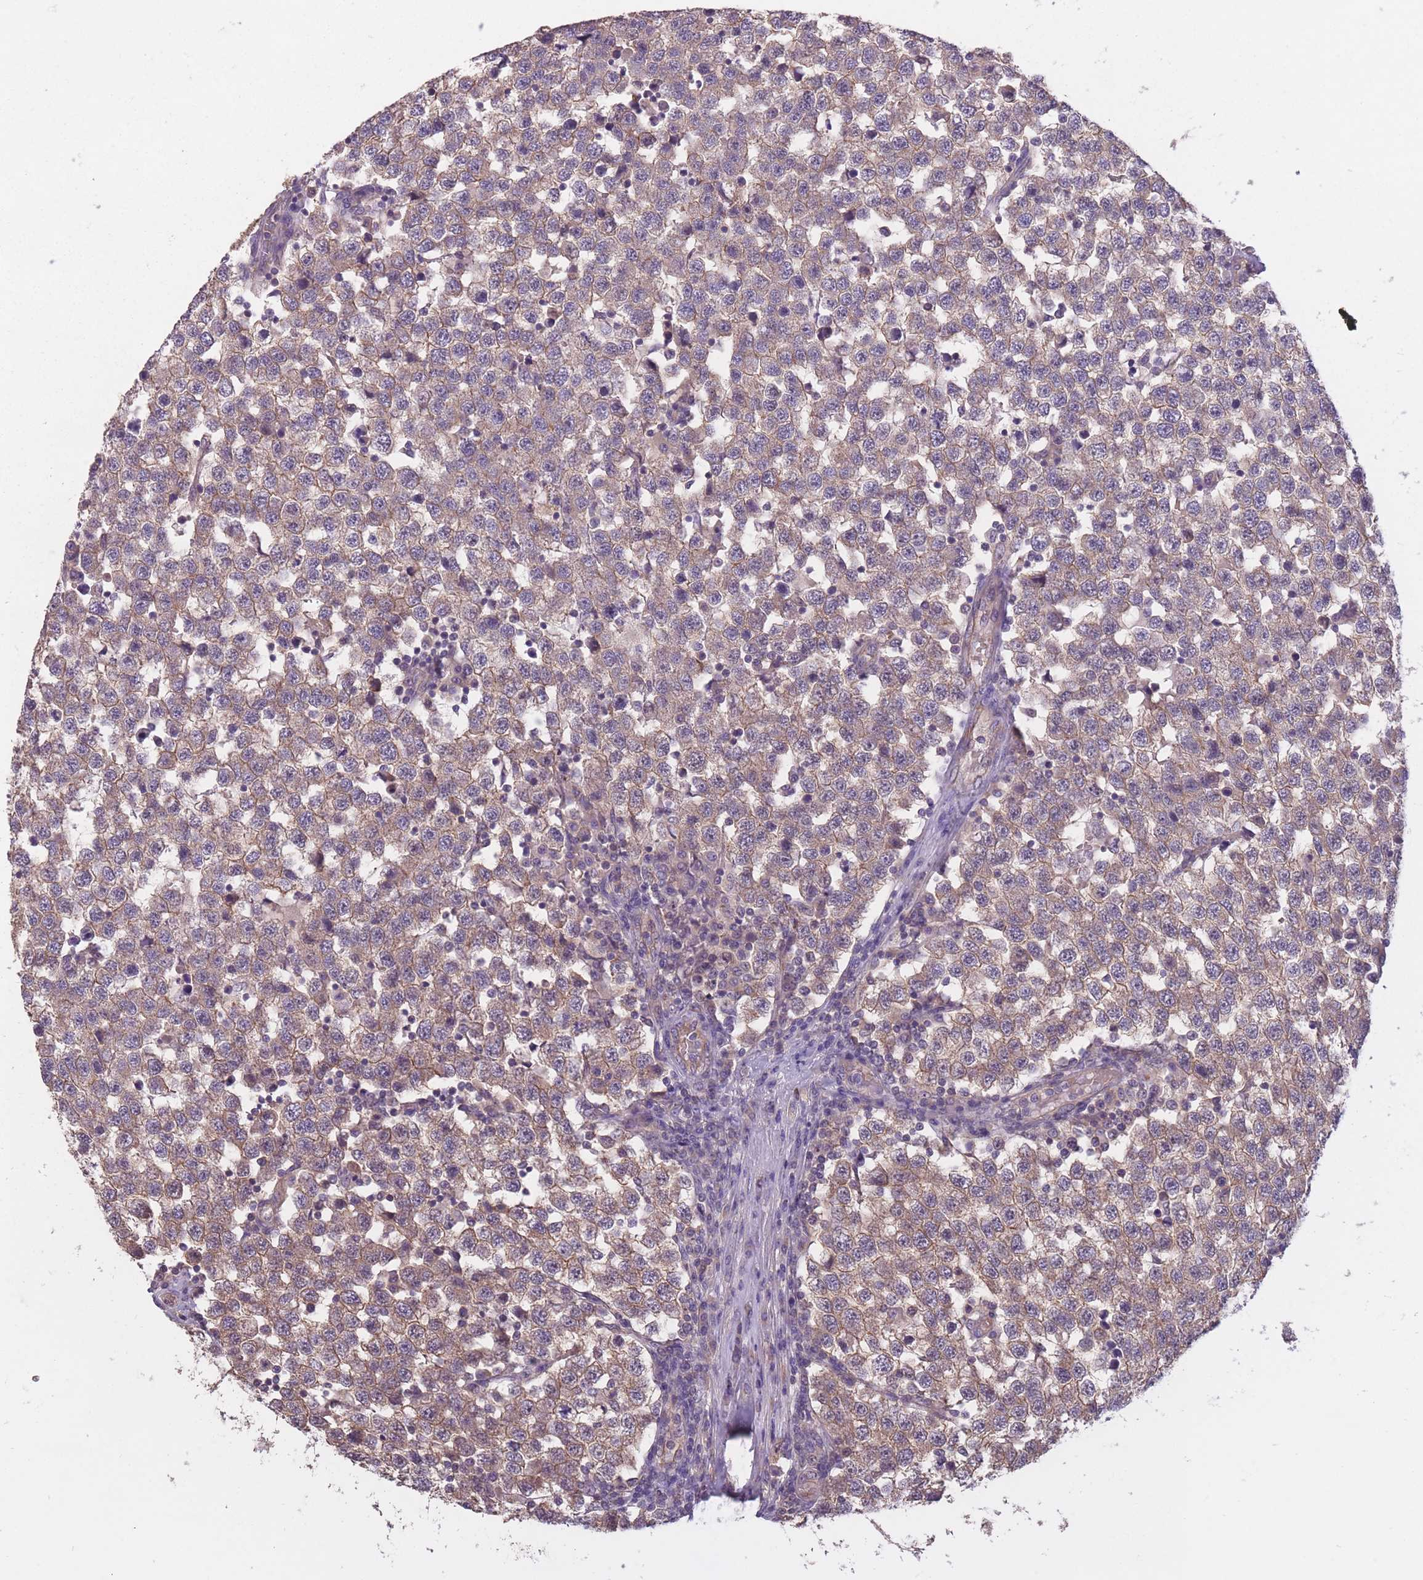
{"staining": {"intensity": "moderate", "quantity": ">75%", "location": "cytoplasmic/membranous"}, "tissue": "testis cancer", "cell_type": "Tumor cells", "image_type": "cancer", "snomed": [{"axis": "morphology", "description": "Seminoma, NOS"}, {"axis": "topography", "description": "Testis"}], "caption": "Protein expression analysis of human testis seminoma reveals moderate cytoplasmic/membranous staining in approximately >75% of tumor cells.", "gene": "KIAA1755", "patient": {"sex": "male", "age": 34}}